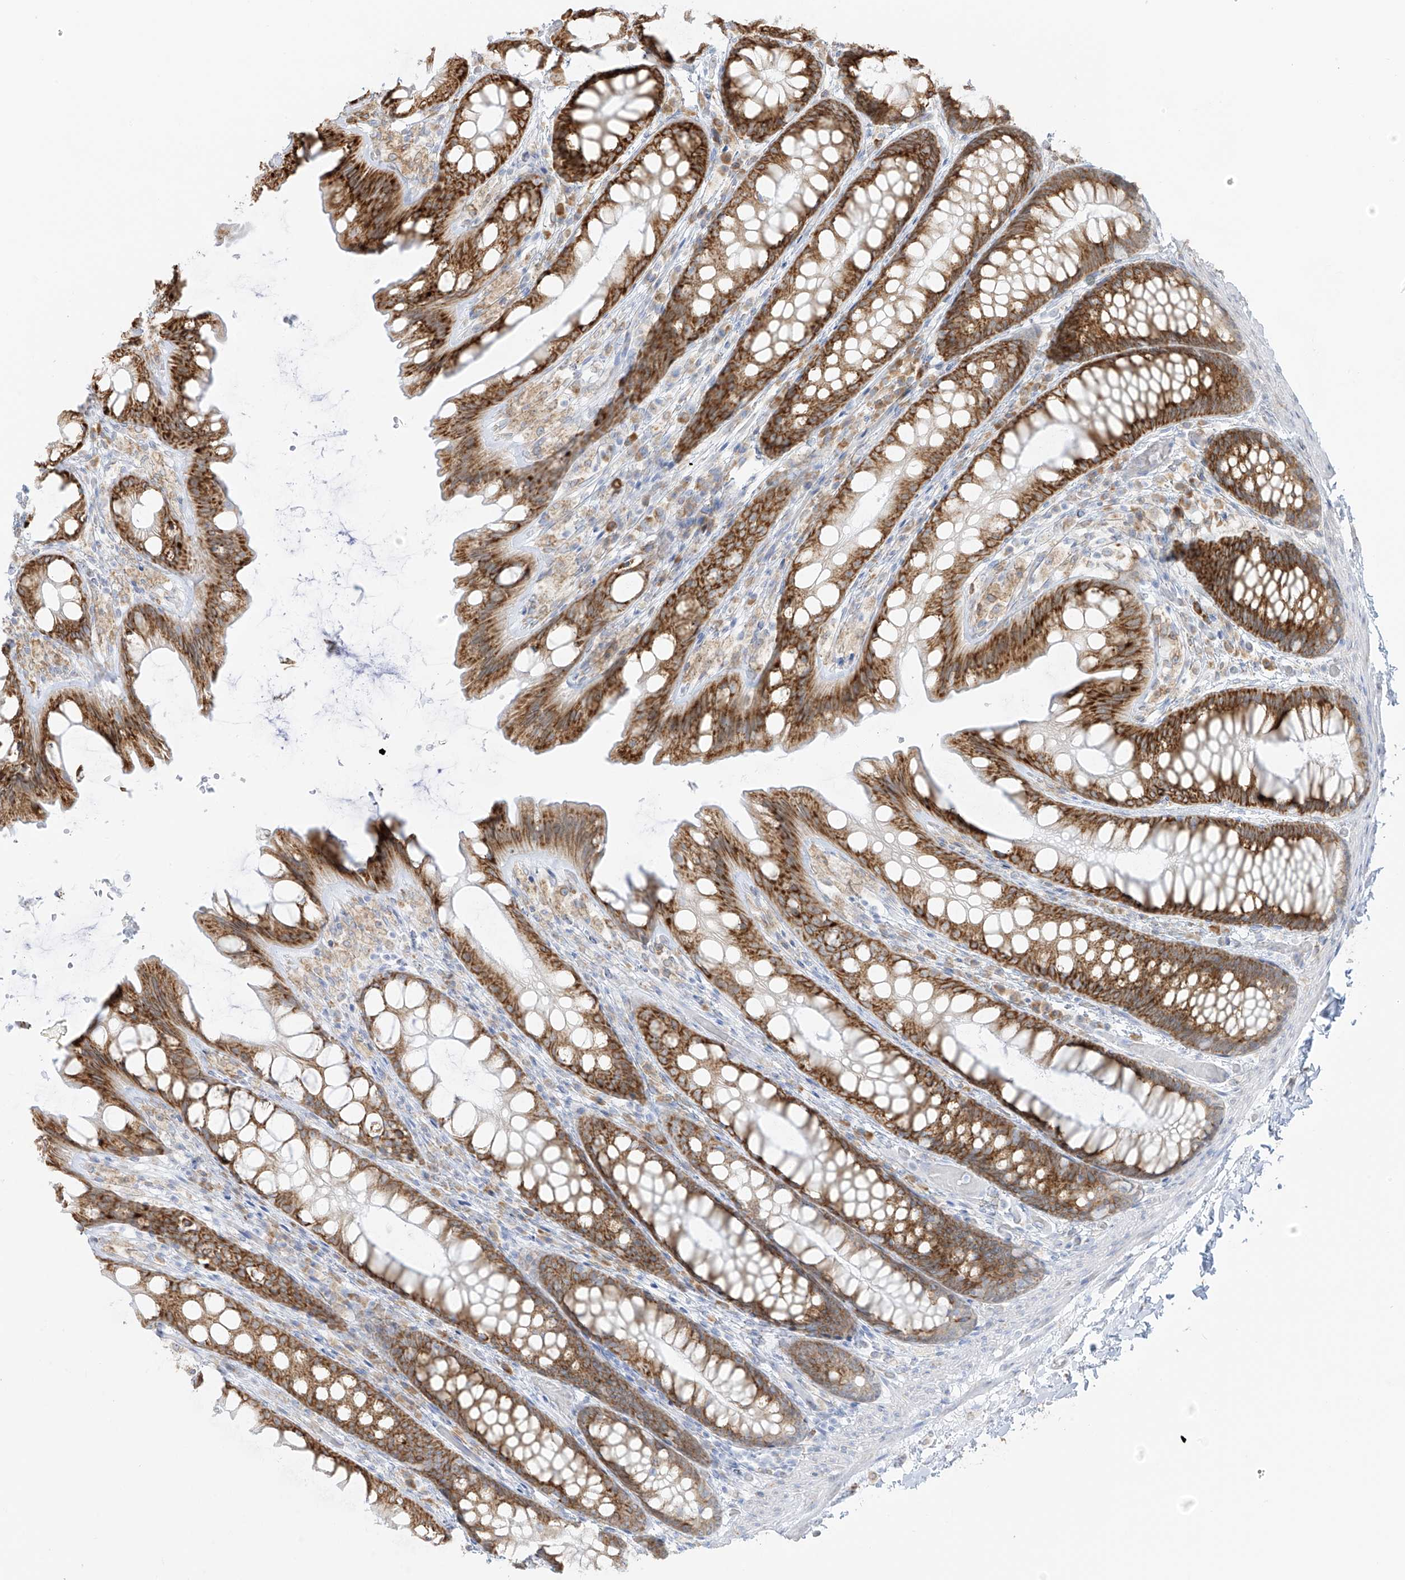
{"staining": {"intensity": "negative", "quantity": "none", "location": "none"}, "tissue": "colon", "cell_type": "Endothelial cells", "image_type": "normal", "snomed": [{"axis": "morphology", "description": "Normal tissue, NOS"}, {"axis": "topography", "description": "Colon"}], "caption": "High magnification brightfield microscopy of unremarkable colon stained with DAB (brown) and counterstained with hematoxylin (blue): endothelial cells show no significant expression. Brightfield microscopy of immunohistochemistry (IHC) stained with DAB (3,3'-diaminobenzidine) (brown) and hematoxylin (blue), captured at high magnification.", "gene": "LRRC59", "patient": {"sex": "male", "age": 47}}